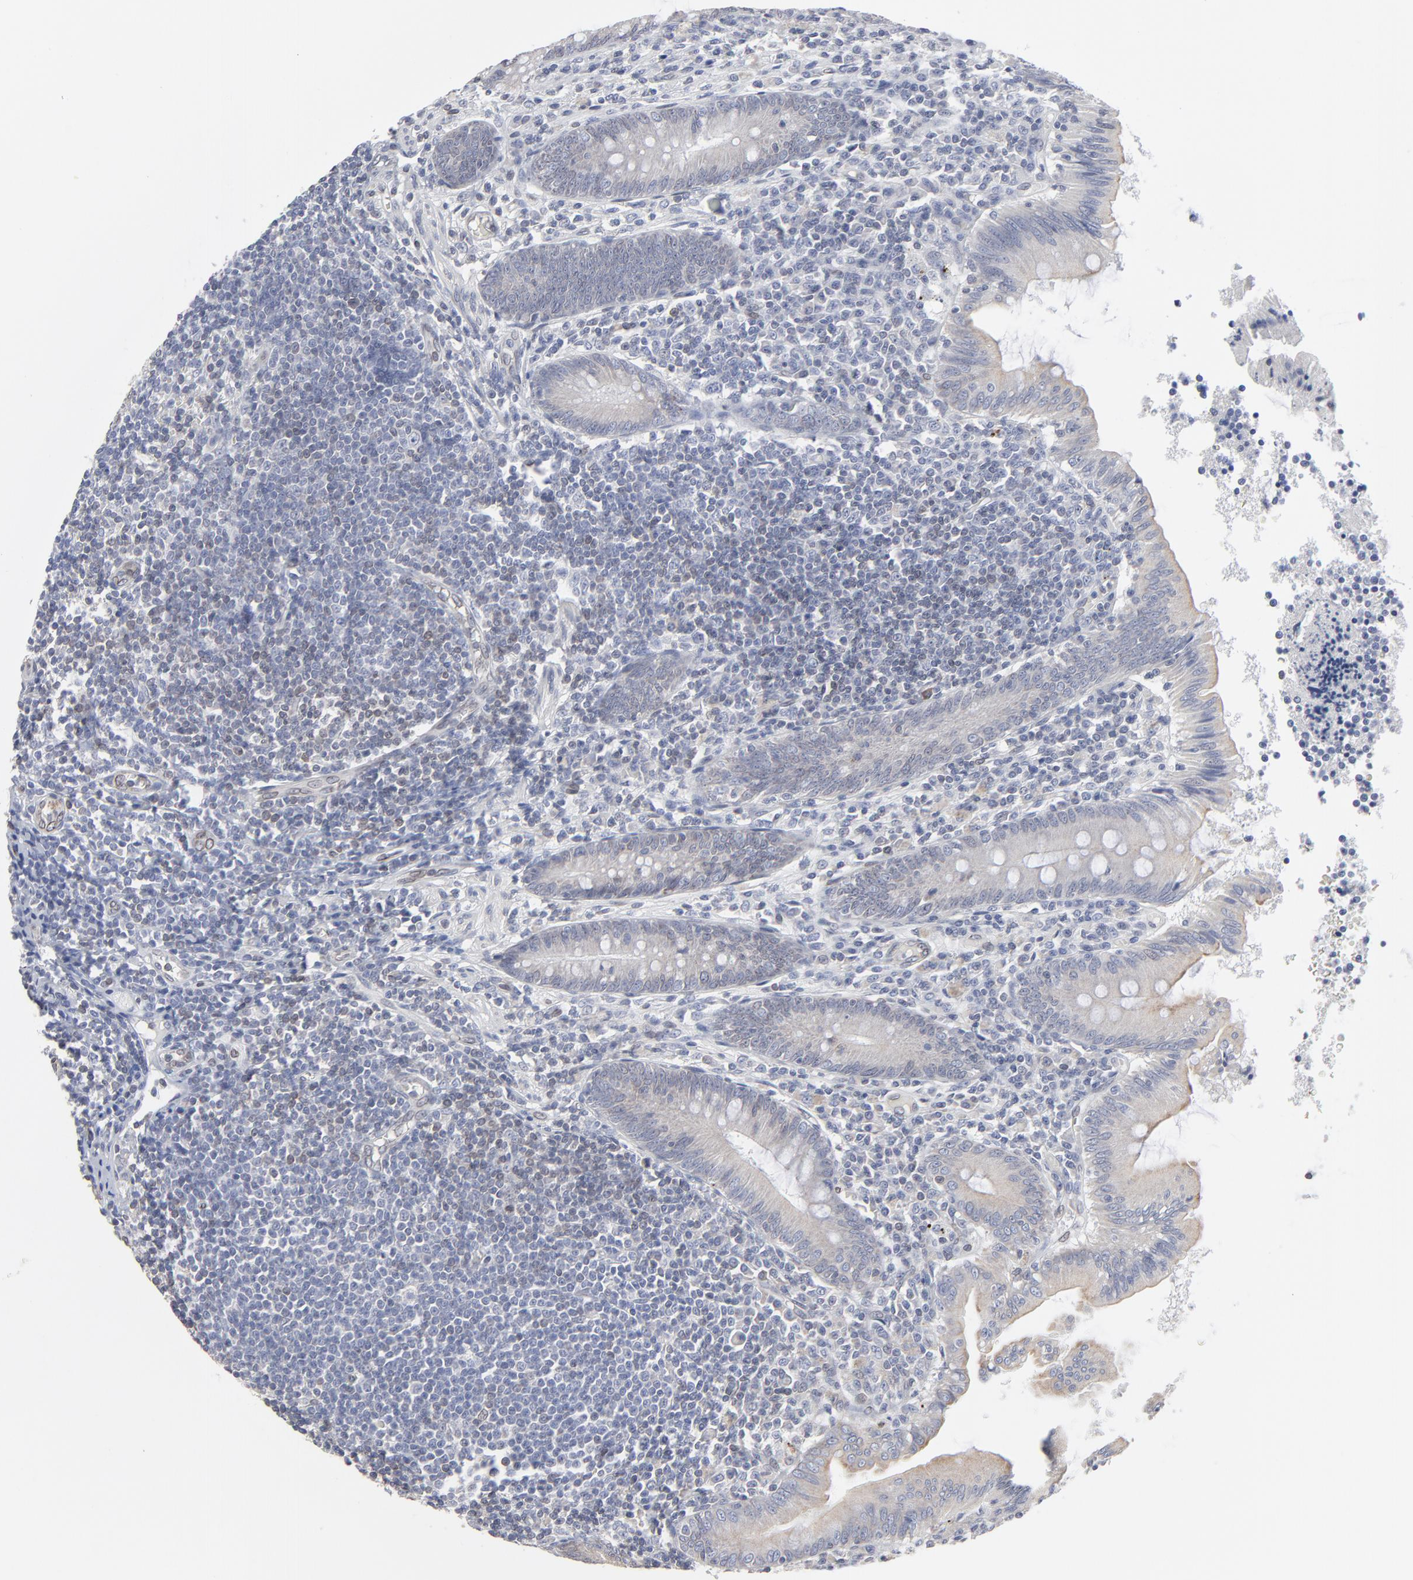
{"staining": {"intensity": "weak", "quantity": "25%-75%", "location": "cytoplasmic/membranous,nuclear"}, "tissue": "appendix", "cell_type": "Glandular cells", "image_type": "normal", "snomed": [{"axis": "morphology", "description": "Normal tissue, NOS"}, {"axis": "morphology", "description": "Inflammation, NOS"}, {"axis": "topography", "description": "Appendix"}], "caption": "This is an image of immunohistochemistry (IHC) staining of normal appendix, which shows weak positivity in the cytoplasmic/membranous,nuclear of glandular cells.", "gene": "SYNE2", "patient": {"sex": "male", "age": 46}}